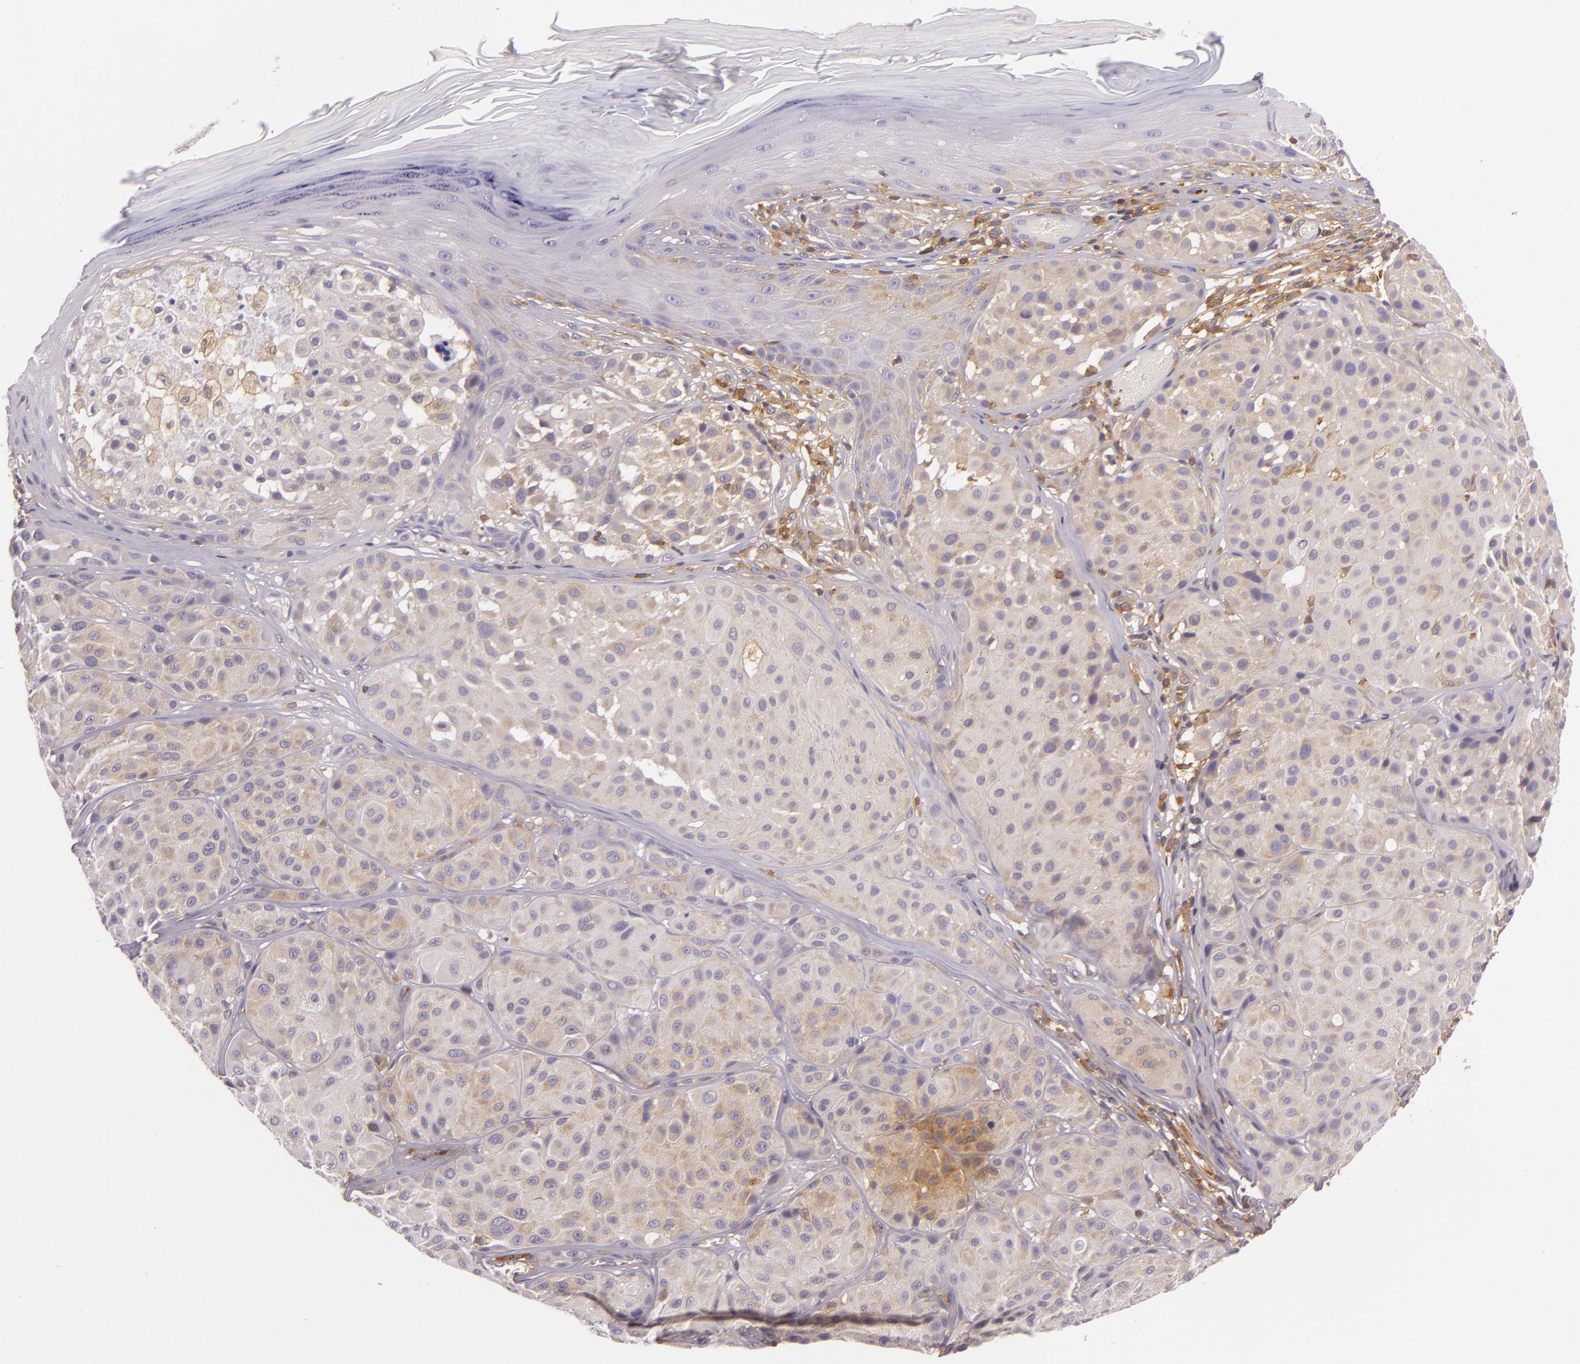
{"staining": {"intensity": "weak", "quantity": "25%-75%", "location": "cytoplasmic/membranous"}, "tissue": "melanoma", "cell_type": "Tumor cells", "image_type": "cancer", "snomed": [{"axis": "morphology", "description": "Malignant melanoma, NOS"}, {"axis": "topography", "description": "Skin"}], "caption": "Malignant melanoma was stained to show a protein in brown. There is low levels of weak cytoplasmic/membranous positivity in approximately 25%-75% of tumor cells.", "gene": "TLN1", "patient": {"sex": "male", "age": 36}}